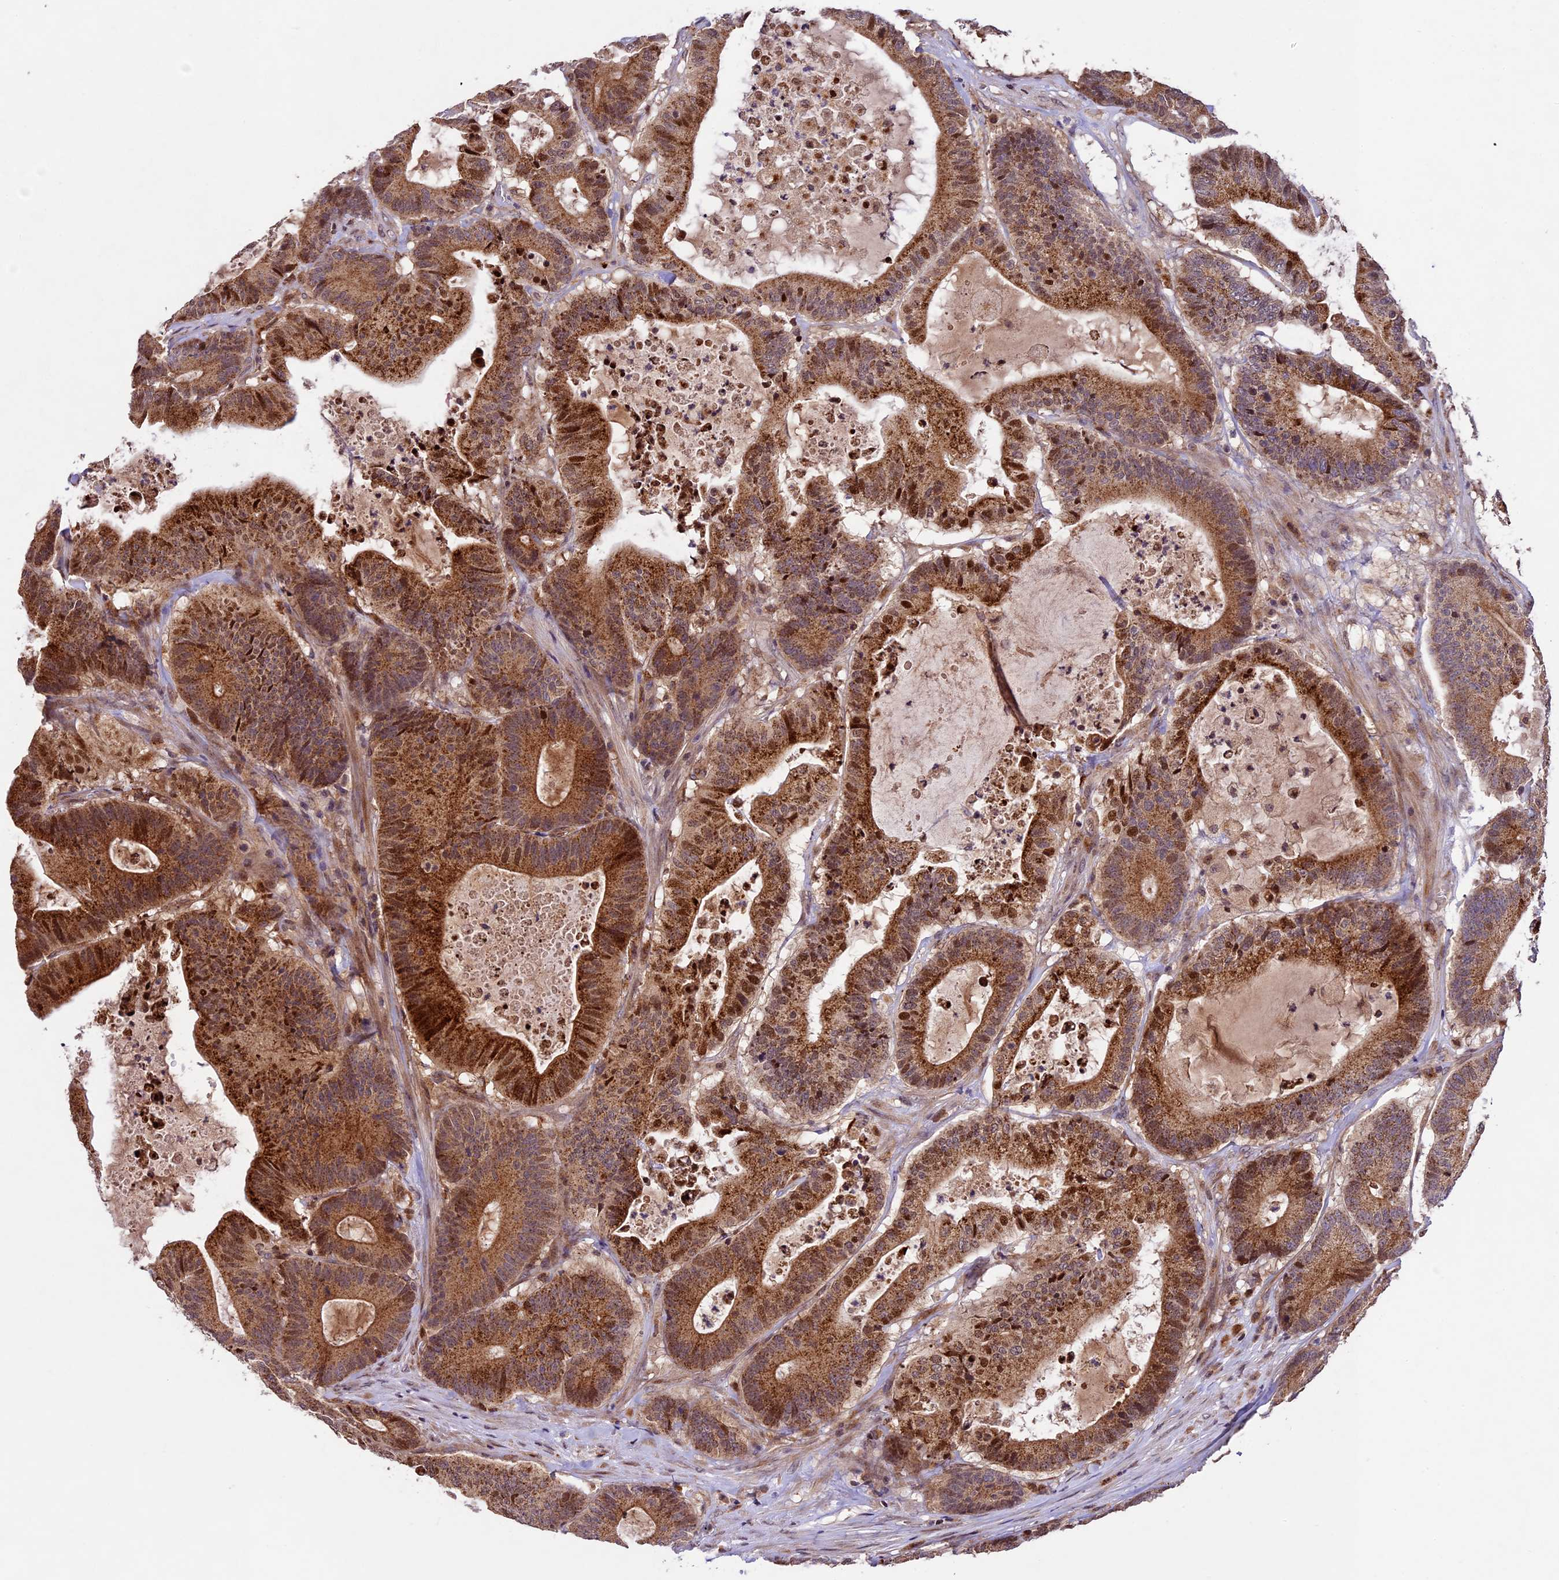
{"staining": {"intensity": "strong", "quantity": ">75%", "location": "cytoplasmic/membranous,nuclear"}, "tissue": "colorectal cancer", "cell_type": "Tumor cells", "image_type": "cancer", "snomed": [{"axis": "morphology", "description": "Adenocarcinoma, NOS"}, {"axis": "topography", "description": "Colon"}], "caption": "A brown stain shows strong cytoplasmic/membranous and nuclear positivity of a protein in human adenocarcinoma (colorectal) tumor cells. (Brightfield microscopy of DAB IHC at high magnification).", "gene": "CCSER1", "patient": {"sex": "female", "age": 84}}